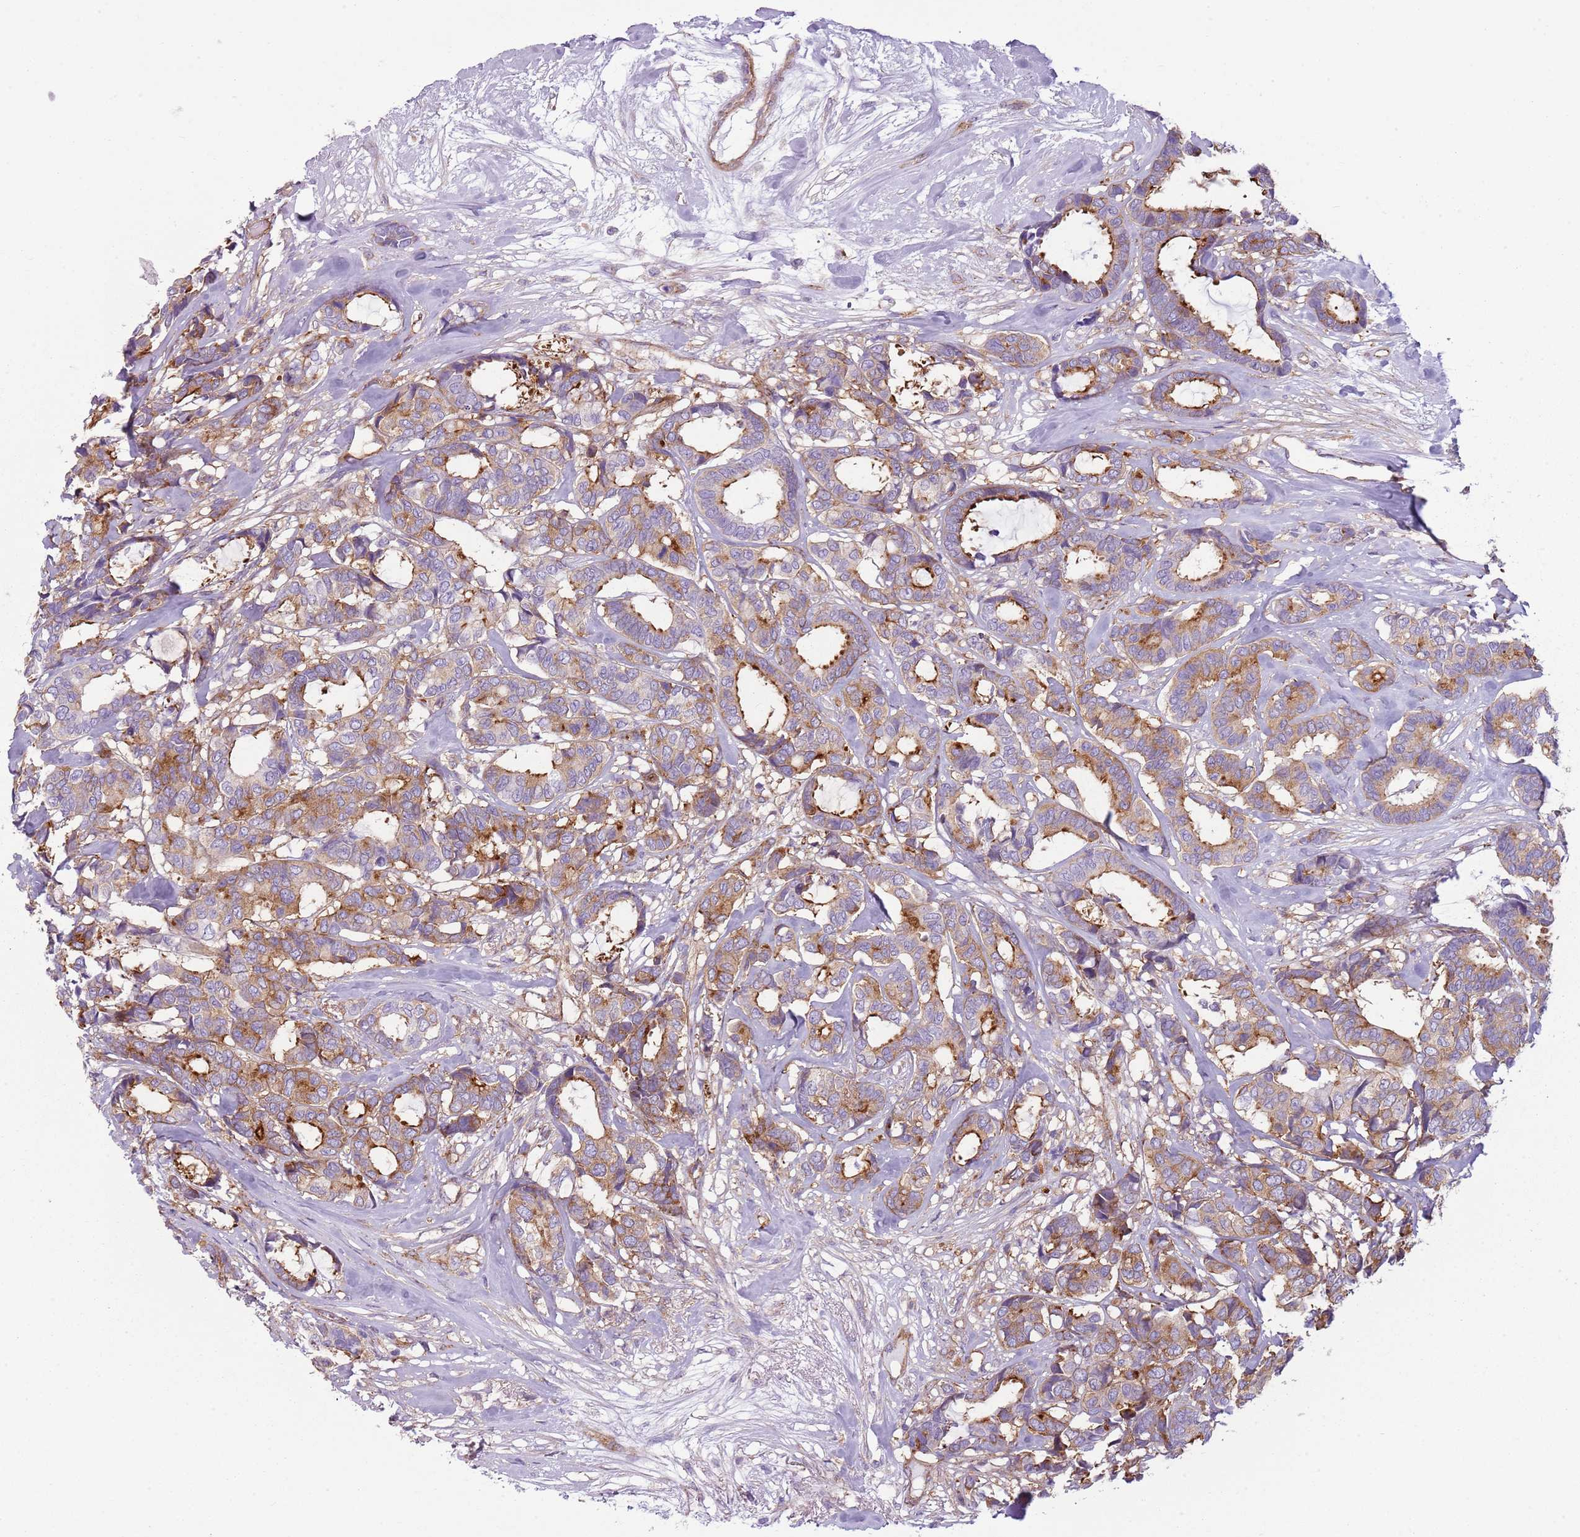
{"staining": {"intensity": "strong", "quantity": "25%-75%", "location": "cytoplasmic/membranous"}, "tissue": "breast cancer", "cell_type": "Tumor cells", "image_type": "cancer", "snomed": [{"axis": "morphology", "description": "Duct carcinoma"}, {"axis": "topography", "description": "Breast"}], "caption": "The micrograph reveals a brown stain indicating the presence of a protein in the cytoplasmic/membranous of tumor cells in breast cancer. Nuclei are stained in blue.", "gene": "SNX1", "patient": {"sex": "female", "age": 87}}